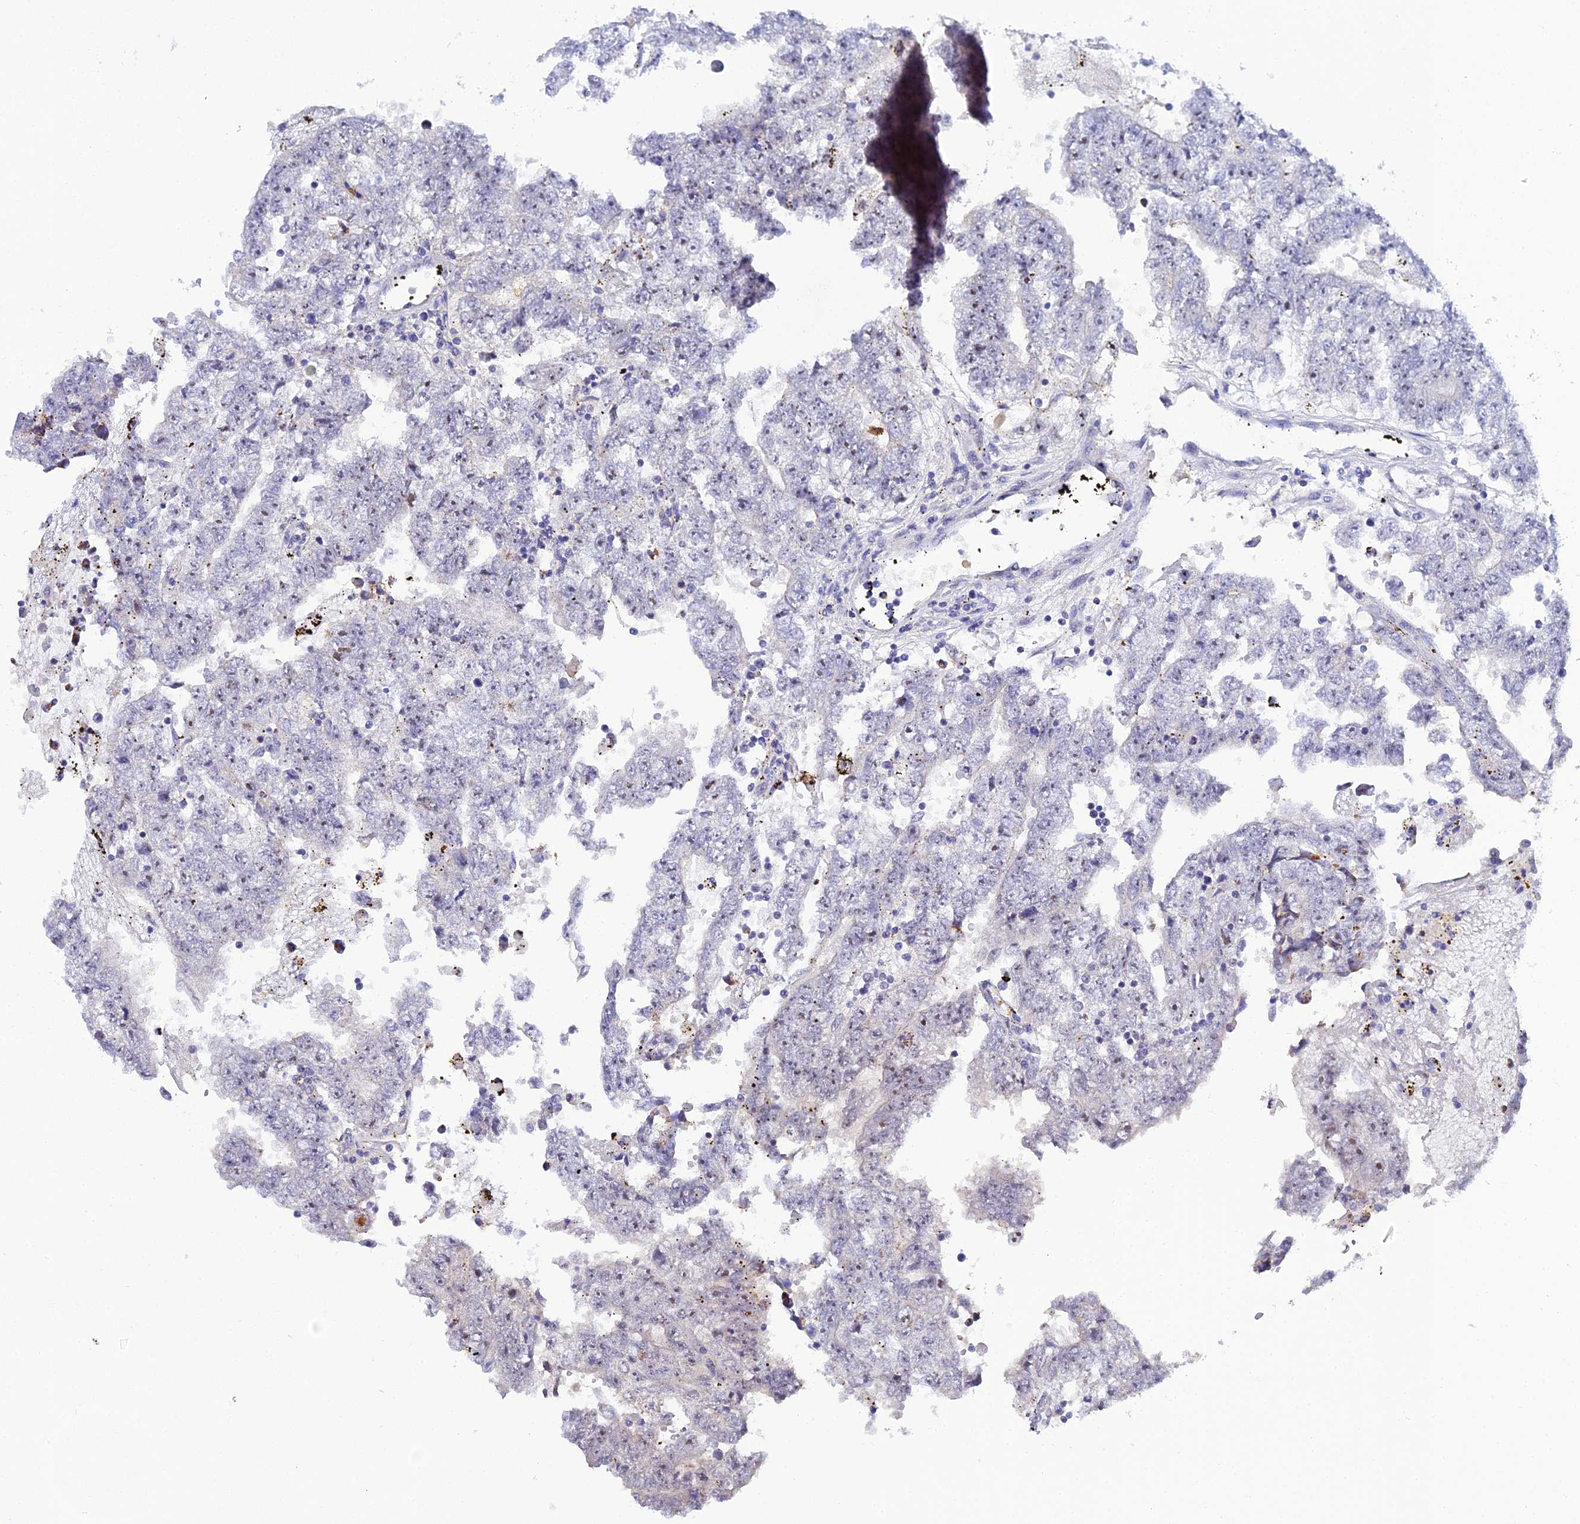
{"staining": {"intensity": "weak", "quantity": "<25%", "location": "nuclear"}, "tissue": "testis cancer", "cell_type": "Tumor cells", "image_type": "cancer", "snomed": [{"axis": "morphology", "description": "Carcinoma, Embryonal, NOS"}, {"axis": "topography", "description": "Testis"}], "caption": "A histopathology image of human testis cancer (embryonal carcinoma) is negative for staining in tumor cells. (Brightfield microscopy of DAB (3,3'-diaminobenzidine) immunohistochemistry at high magnification).", "gene": "PLPP4", "patient": {"sex": "male", "age": 25}}